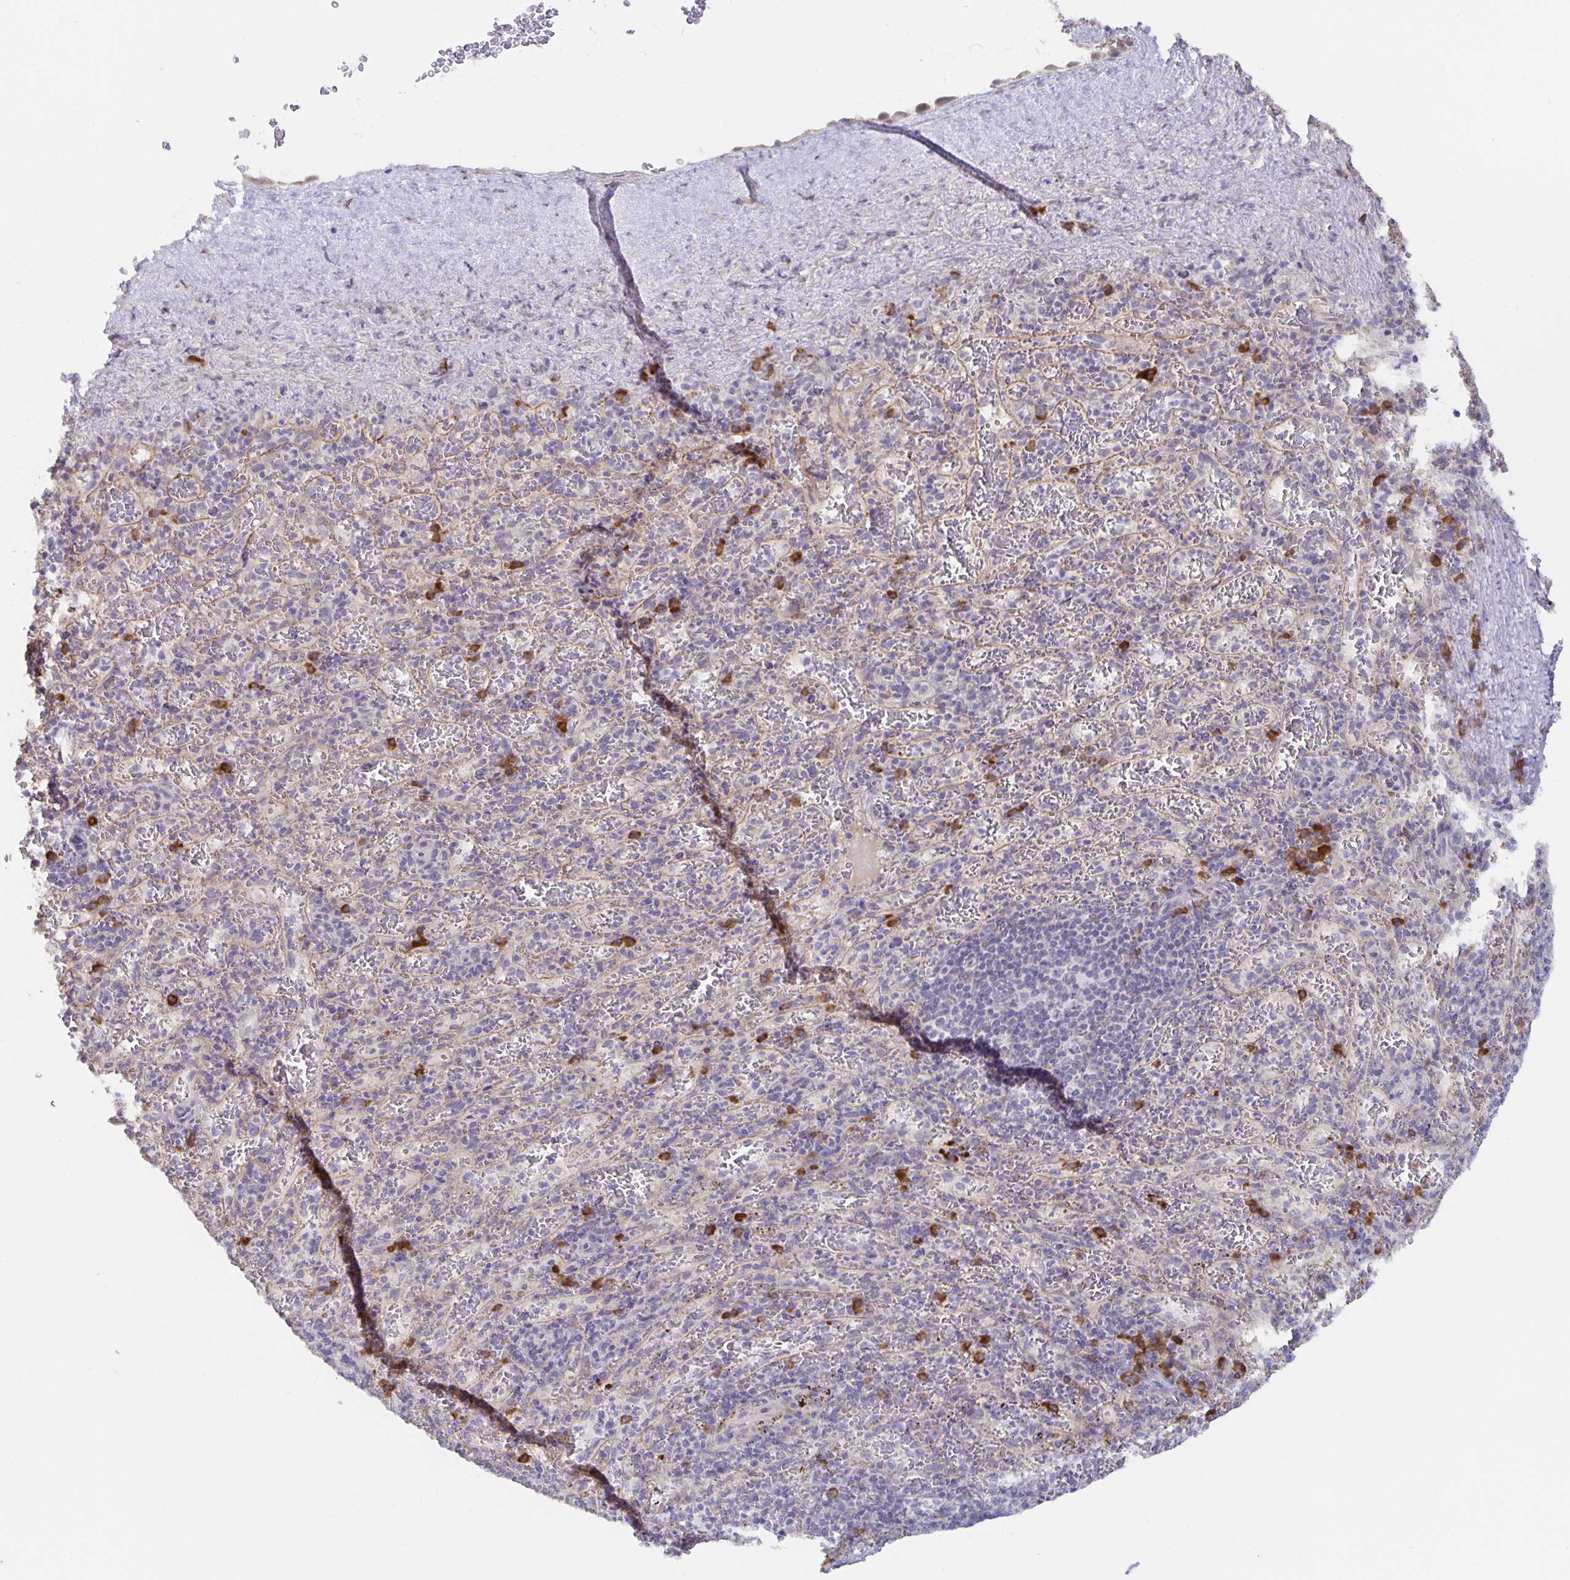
{"staining": {"intensity": "strong", "quantity": "<25%", "location": "cytoplasmic/membranous"}, "tissue": "spleen", "cell_type": "Cells in red pulp", "image_type": "normal", "snomed": [{"axis": "morphology", "description": "Normal tissue, NOS"}, {"axis": "topography", "description": "Spleen"}], "caption": "Strong cytoplasmic/membranous protein positivity is identified in about <25% of cells in red pulp in spleen. (brown staining indicates protein expression, while blue staining denotes nuclei).", "gene": "BAD", "patient": {"sex": "male", "age": 57}}